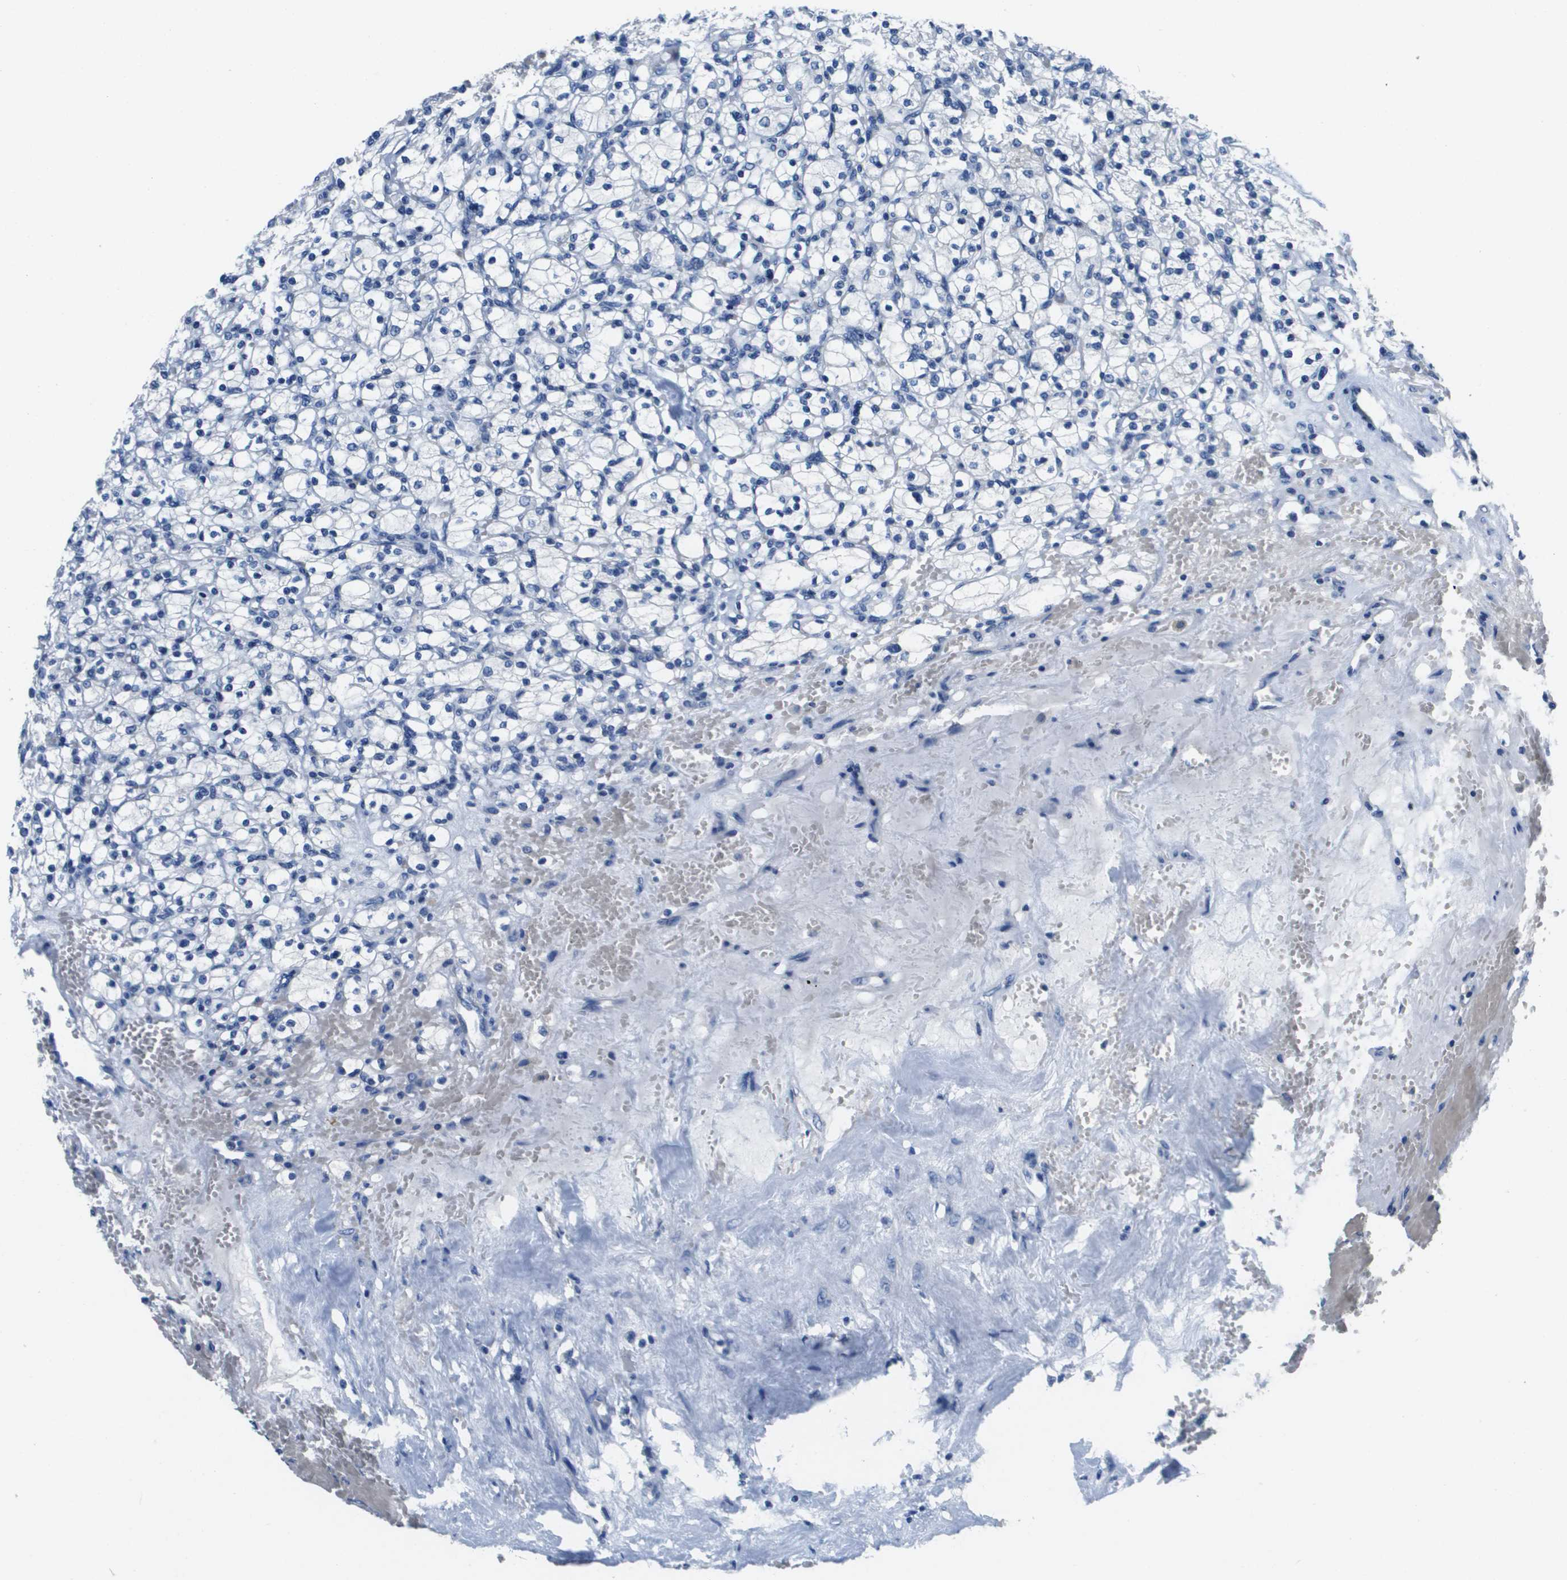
{"staining": {"intensity": "negative", "quantity": "none", "location": "none"}, "tissue": "renal cancer", "cell_type": "Tumor cells", "image_type": "cancer", "snomed": [{"axis": "morphology", "description": "Adenocarcinoma, NOS"}, {"axis": "topography", "description": "Kidney"}], "caption": "Adenocarcinoma (renal) stained for a protein using IHC reveals no positivity tumor cells.", "gene": "NCS1", "patient": {"sex": "female", "age": 83}}